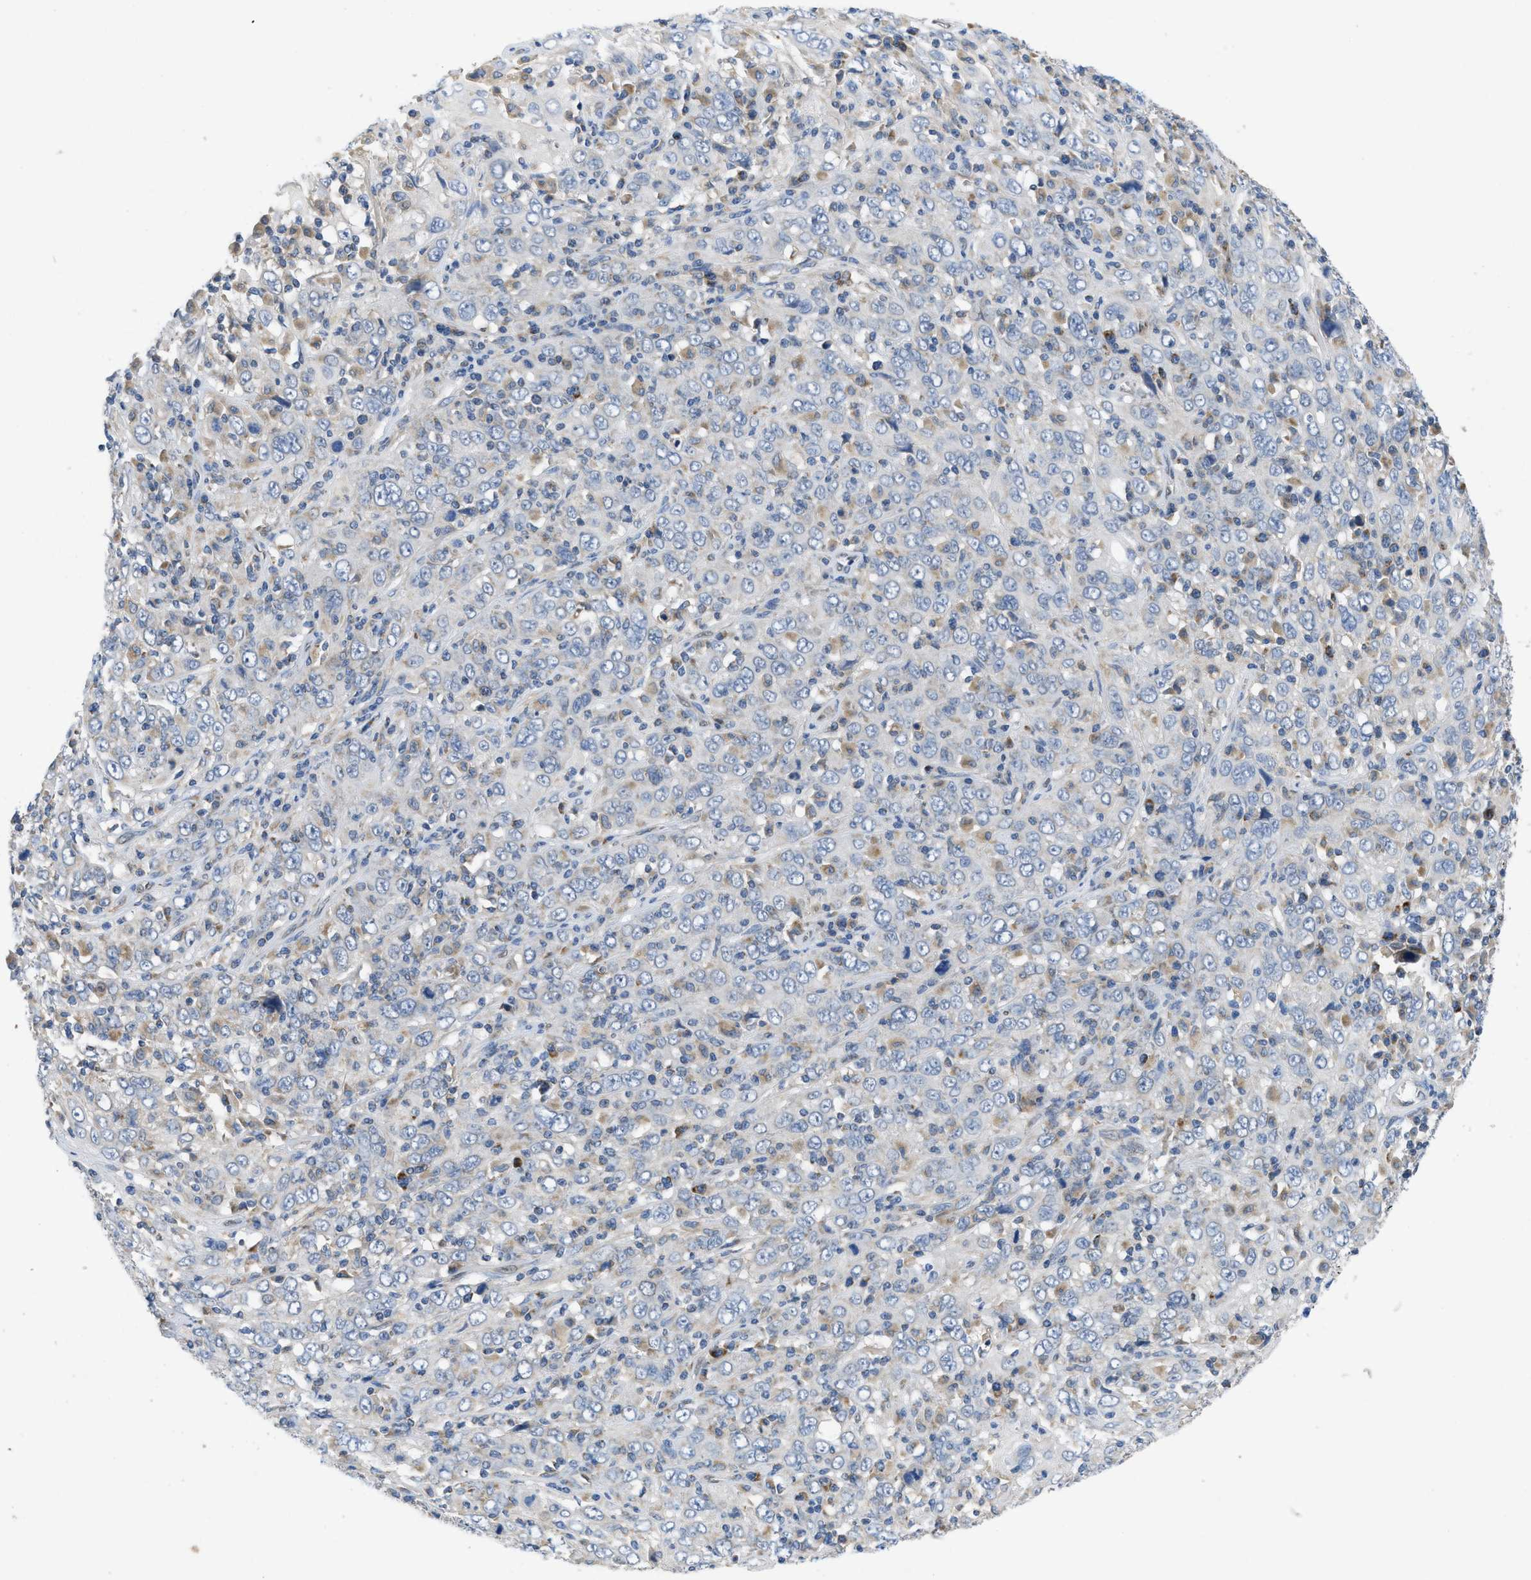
{"staining": {"intensity": "negative", "quantity": "none", "location": "none"}, "tissue": "cervical cancer", "cell_type": "Tumor cells", "image_type": "cancer", "snomed": [{"axis": "morphology", "description": "Squamous cell carcinoma, NOS"}, {"axis": "topography", "description": "Cervix"}], "caption": "There is no significant positivity in tumor cells of cervical cancer (squamous cell carcinoma). Nuclei are stained in blue.", "gene": "PNKD", "patient": {"sex": "female", "age": 46}}